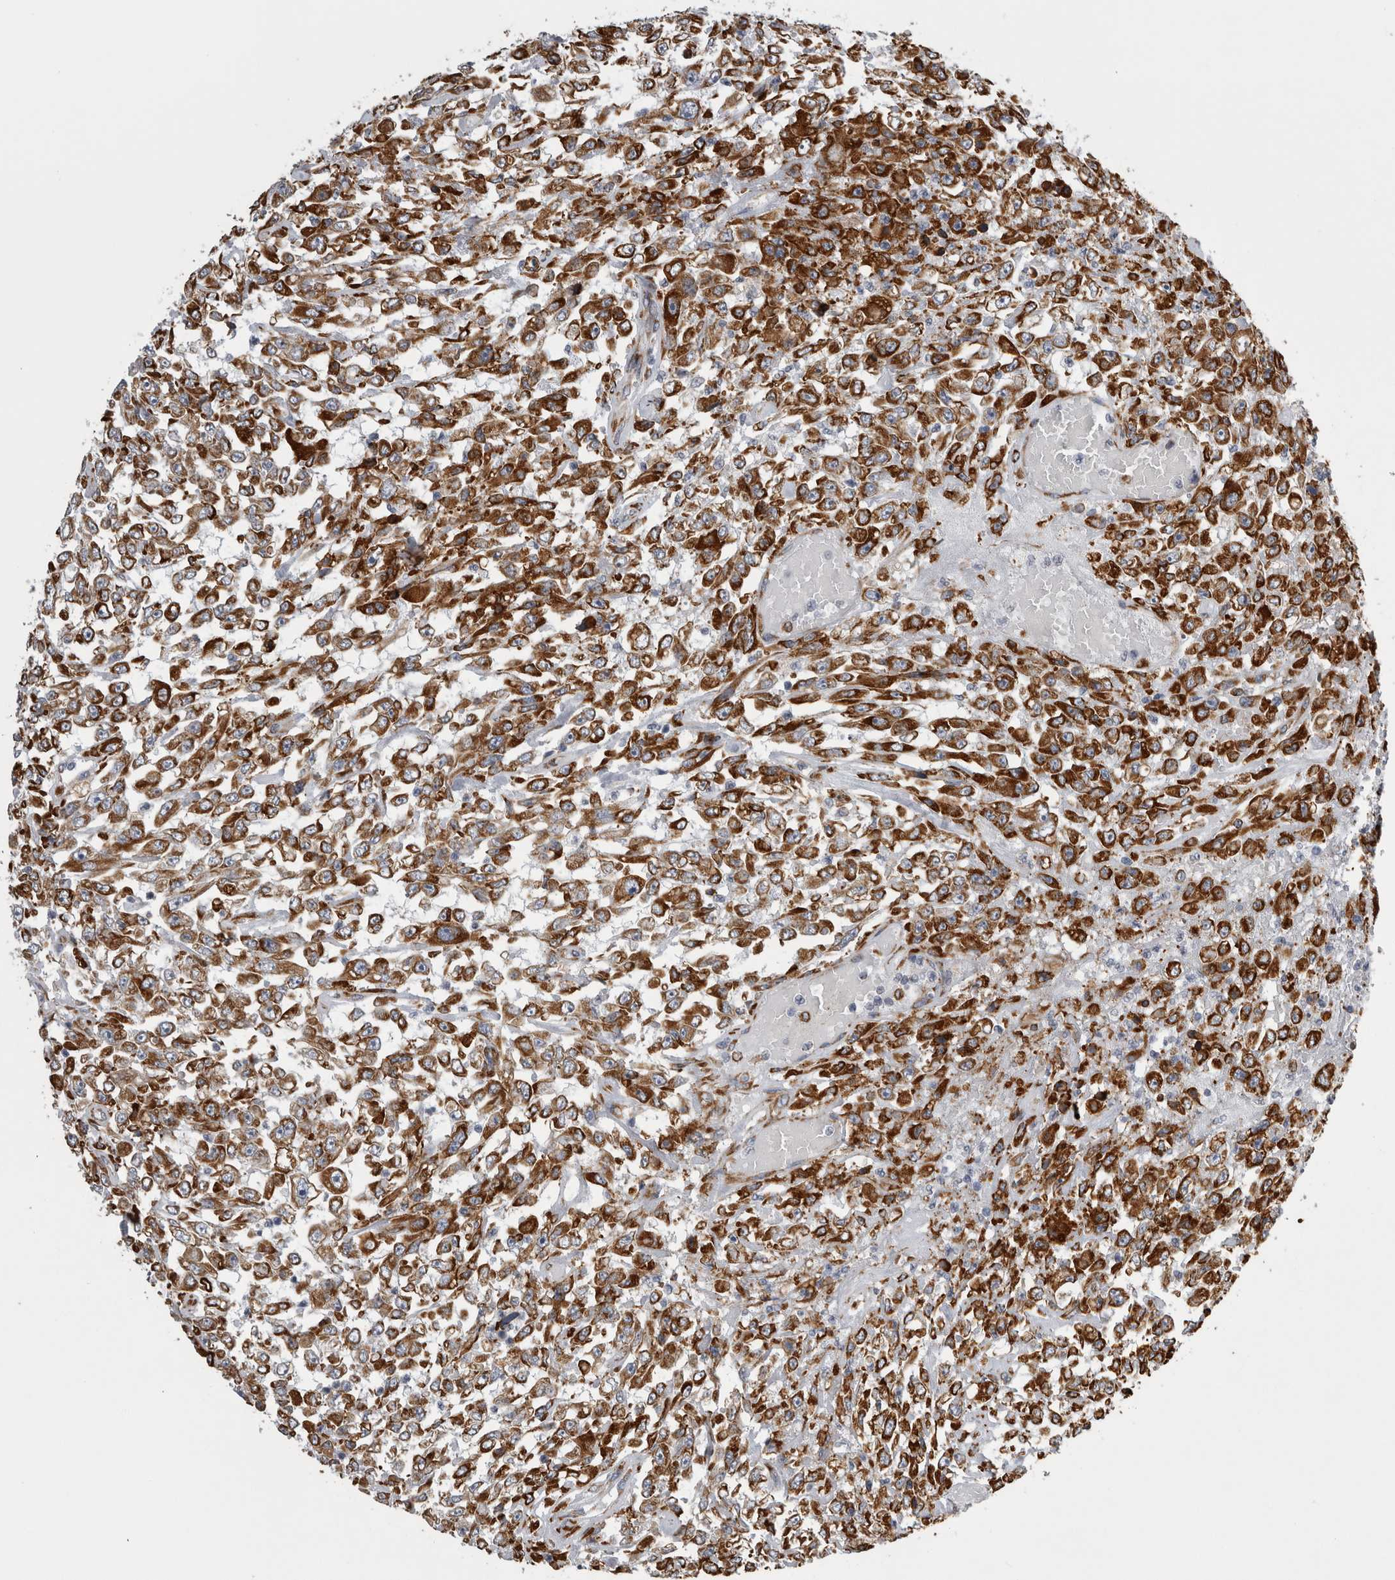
{"staining": {"intensity": "strong", "quantity": ">75%", "location": "cytoplasmic/membranous"}, "tissue": "urothelial cancer", "cell_type": "Tumor cells", "image_type": "cancer", "snomed": [{"axis": "morphology", "description": "Urothelial carcinoma, High grade"}, {"axis": "topography", "description": "Urinary bladder"}], "caption": "Protein expression analysis of high-grade urothelial carcinoma displays strong cytoplasmic/membranous positivity in about >75% of tumor cells.", "gene": "FHIP2B", "patient": {"sex": "male", "age": 46}}